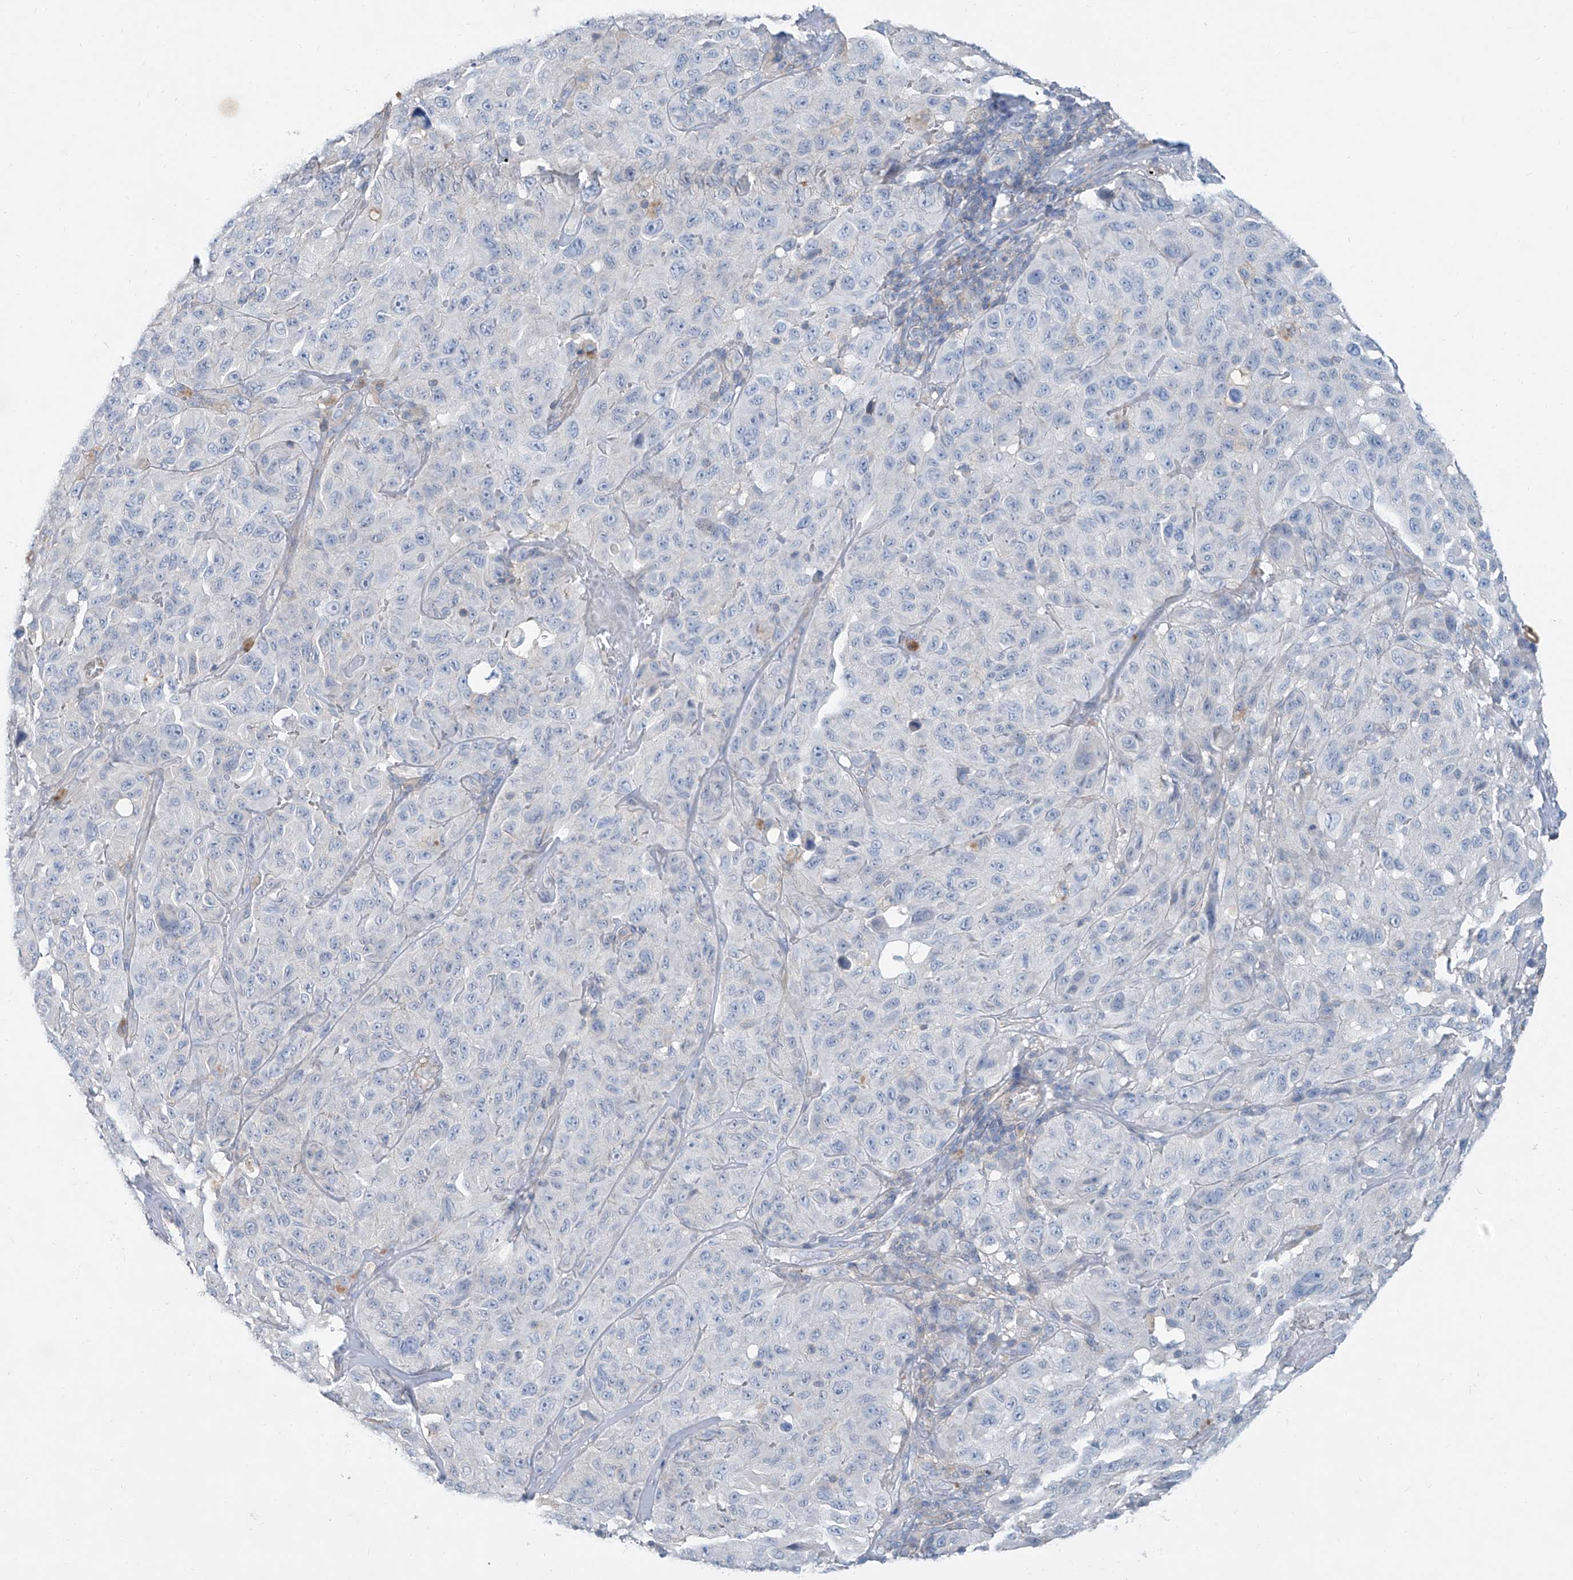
{"staining": {"intensity": "negative", "quantity": "none", "location": "none"}, "tissue": "melanoma", "cell_type": "Tumor cells", "image_type": "cancer", "snomed": [{"axis": "morphology", "description": "Malignant melanoma, NOS"}, {"axis": "topography", "description": "Skin"}], "caption": "This is an immunohistochemistry (IHC) image of human malignant melanoma. There is no expression in tumor cells.", "gene": "ANKRD34A", "patient": {"sex": "male", "age": 66}}